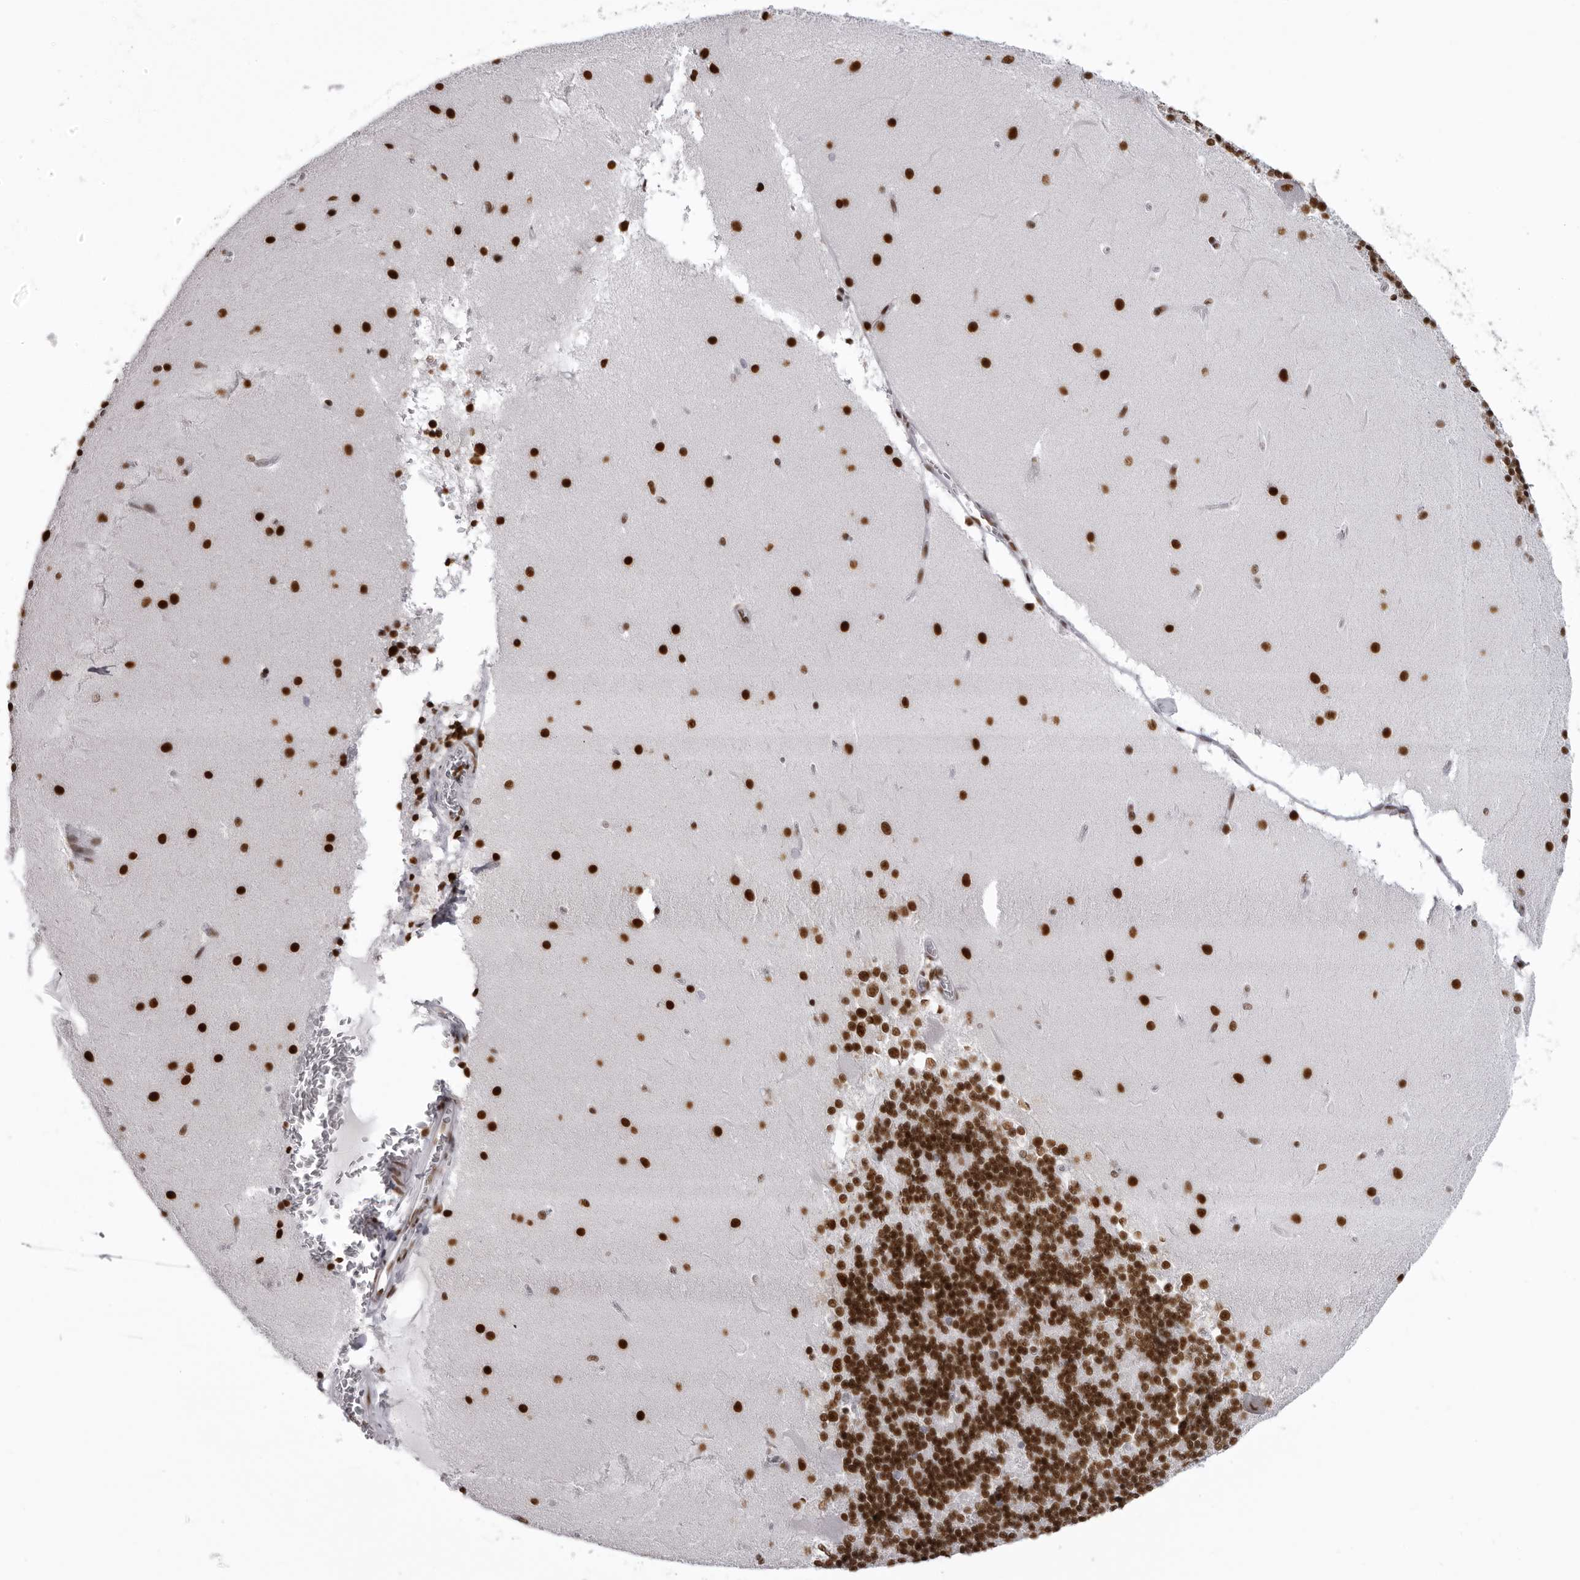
{"staining": {"intensity": "strong", "quantity": ">75%", "location": "nuclear"}, "tissue": "cerebellum", "cell_type": "Cells in granular layer", "image_type": "normal", "snomed": [{"axis": "morphology", "description": "Normal tissue, NOS"}, {"axis": "topography", "description": "Cerebellum"}], "caption": "Approximately >75% of cells in granular layer in unremarkable human cerebellum display strong nuclear protein staining as visualized by brown immunohistochemical staining.", "gene": "DHX9", "patient": {"sex": "female", "age": 19}}